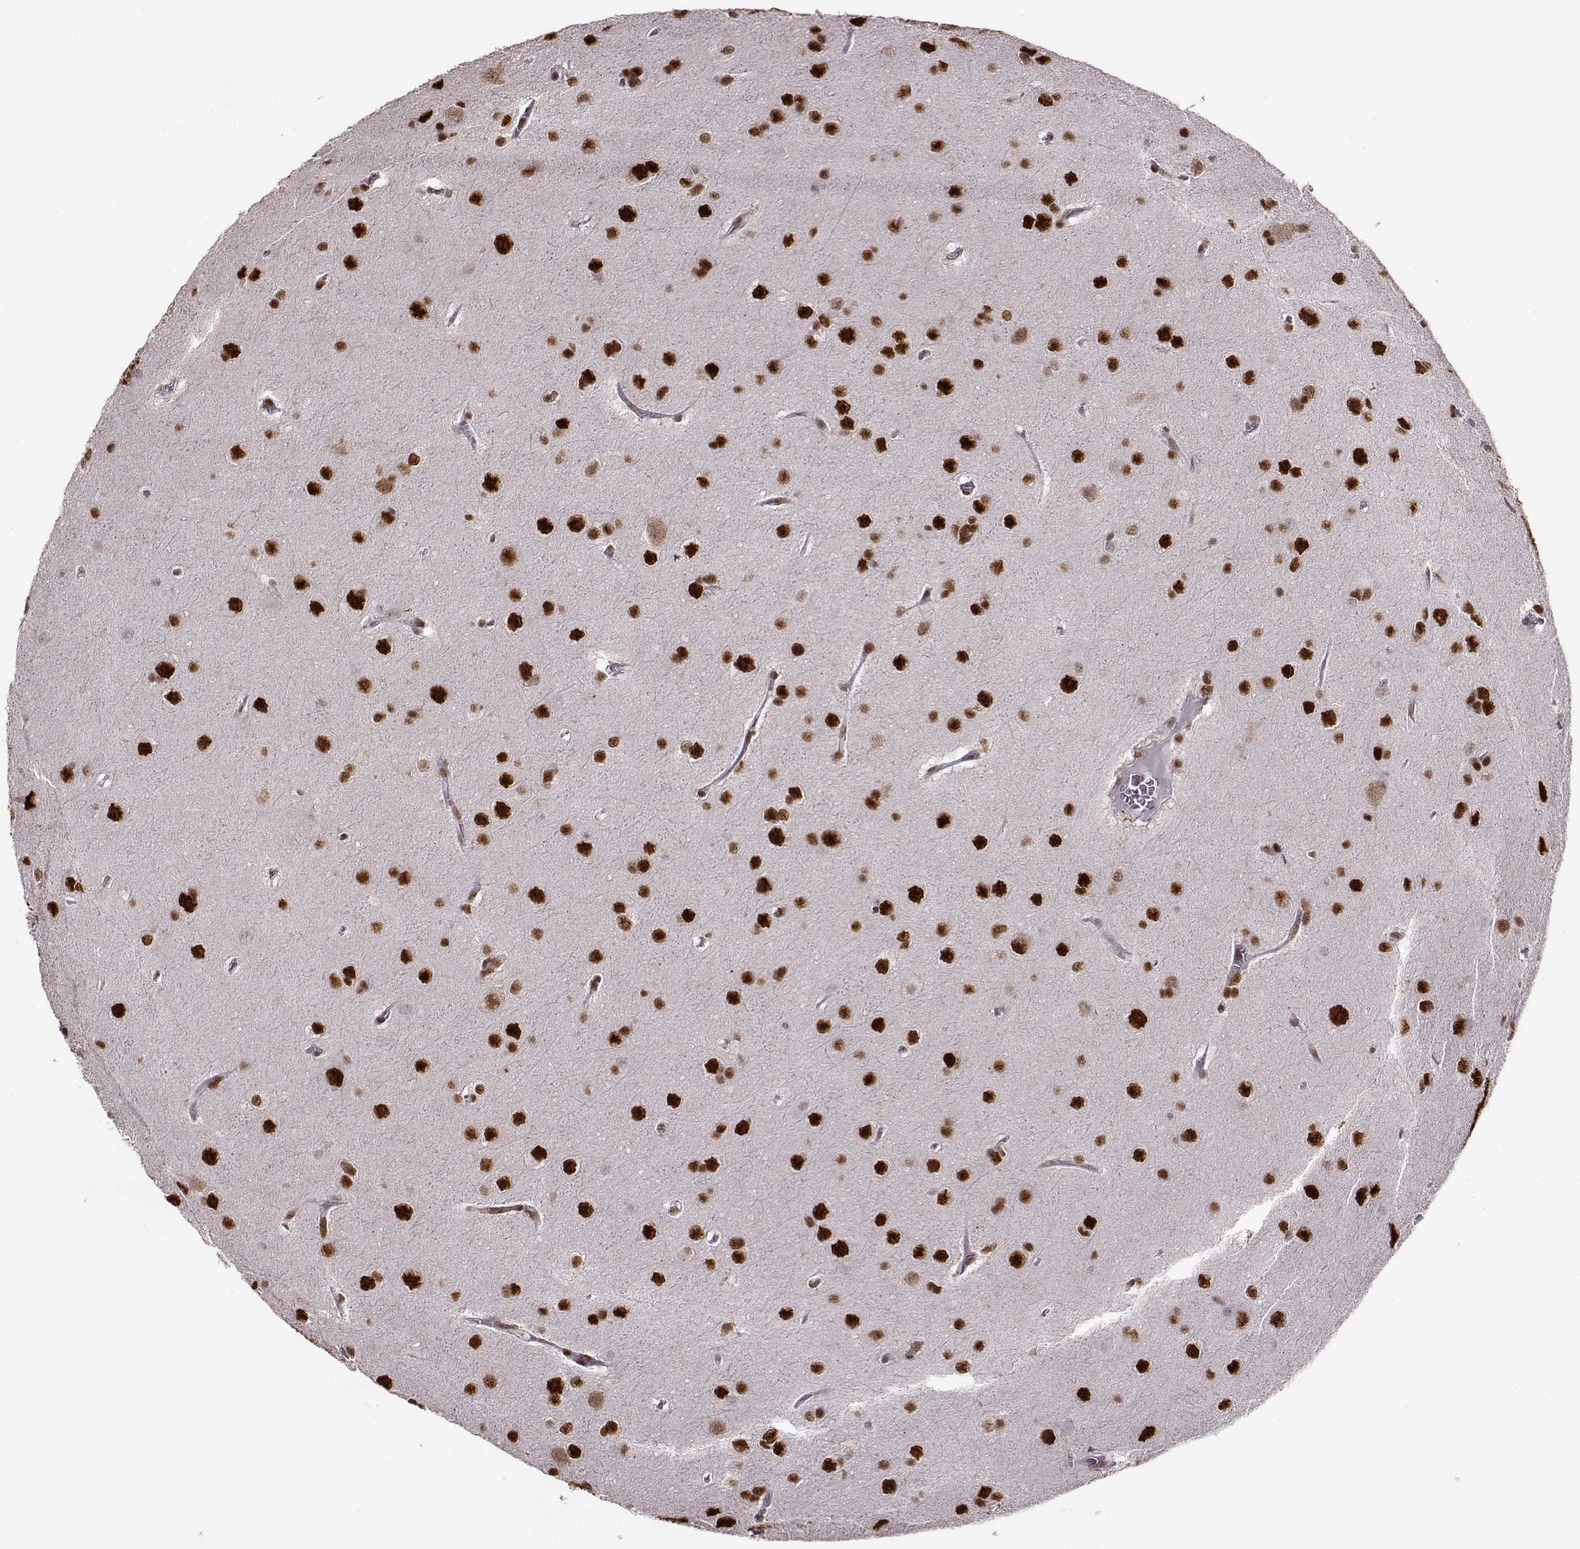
{"staining": {"intensity": "strong", "quantity": ">75%", "location": "nuclear"}, "tissue": "glioma", "cell_type": "Tumor cells", "image_type": "cancer", "snomed": [{"axis": "morphology", "description": "Glioma, malignant, Low grade"}, {"axis": "topography", "description": "Brain"}], "caption": "Immunohistochemical staining of human glioma shows high levels of strong nuclear protein expression in approximately >75% of tumor cells. Using DAB (brown) and hematoxylin (blue) stains, captured at high magnification using brightfield microscopy.", "gene": "FTO", "patient": {"sex": "male", "age": 58}}